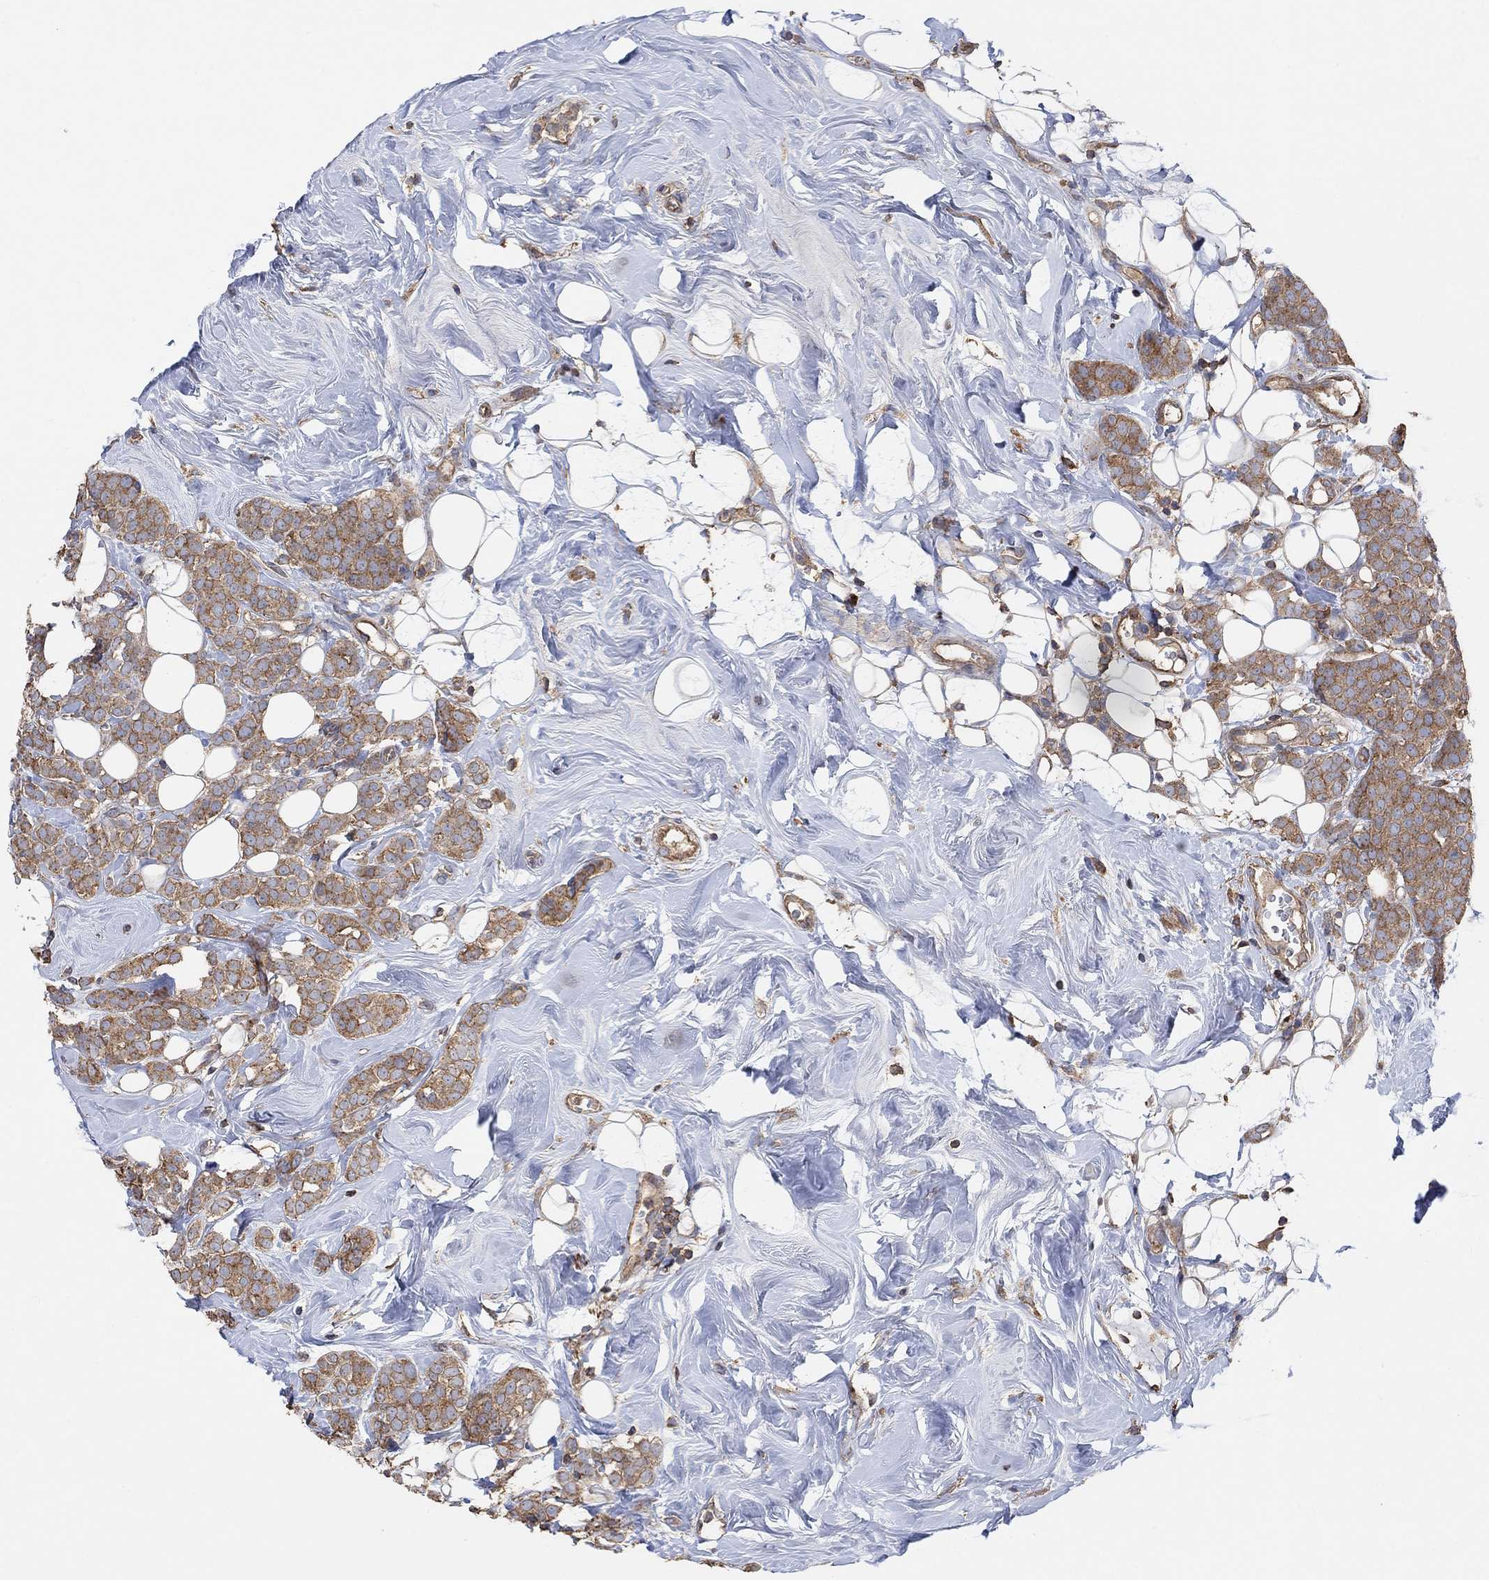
{"staining": {"intensity": "weak", "quantity": ">75%", "location": "cytoplasmic/membranous"}, "tissue": "breast cancer", "cell_type": "Tumor cells", "image_type": "cancer", "snomed": [{"axis": "morphology", "description": "Lobular carcinoma"}, {"axis": "topography", "description": "Breast"}], "caption": "This histopathology image demonstrates immunohistochemistry (IHC) staining of human breast lobular carcinoma, with low weak cytoplasmic/membranous positivity in approximately >75% of tumor cells.", "gene": "BLOC1S3", "patient": {"sex": "female", "age": 49}}